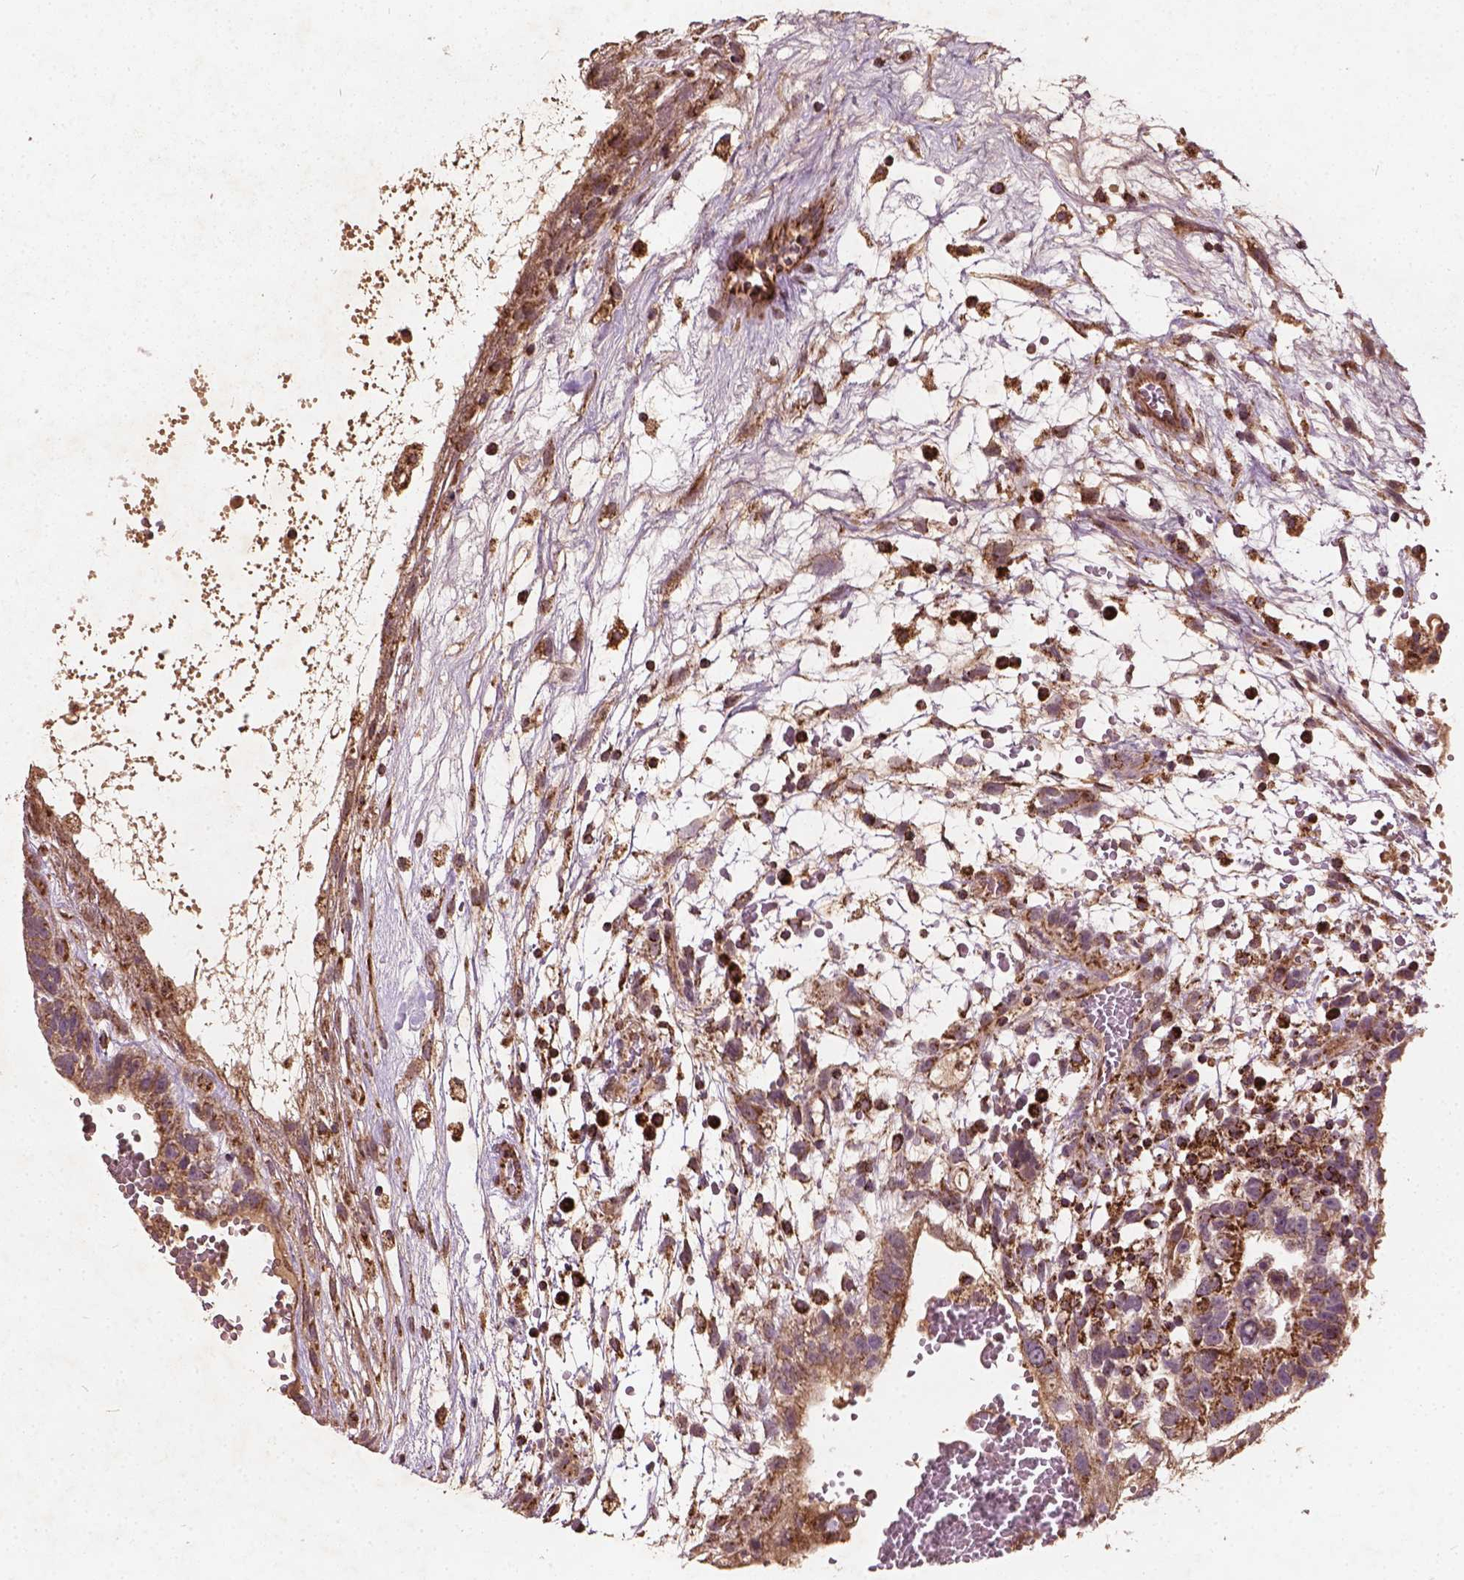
{"staining": {"intensity": "moderate", "quantity": ">75%", "location": "cytoplasmic/membranous"}, "tissue": "testis cancer", "cell_type": "Tumor cells", "image_type": "cancer", "snomed": [{"axis": "morphology", "description": "Normal tissue, NOS"}, {"axis": "morphology", "description": "Carcinoma, Embryonal, NOS"}, {"axis": "topography", "description": "Testis"}], "caption": "Protein staining by immunohistochemistry reveals moderate cytoplasmic/membranous staining in approximately >75% of tumor cells in testis embryonal carcinoma.", "gene": "UBXN2A", "patient": {"sex": "male", "age": 32}}